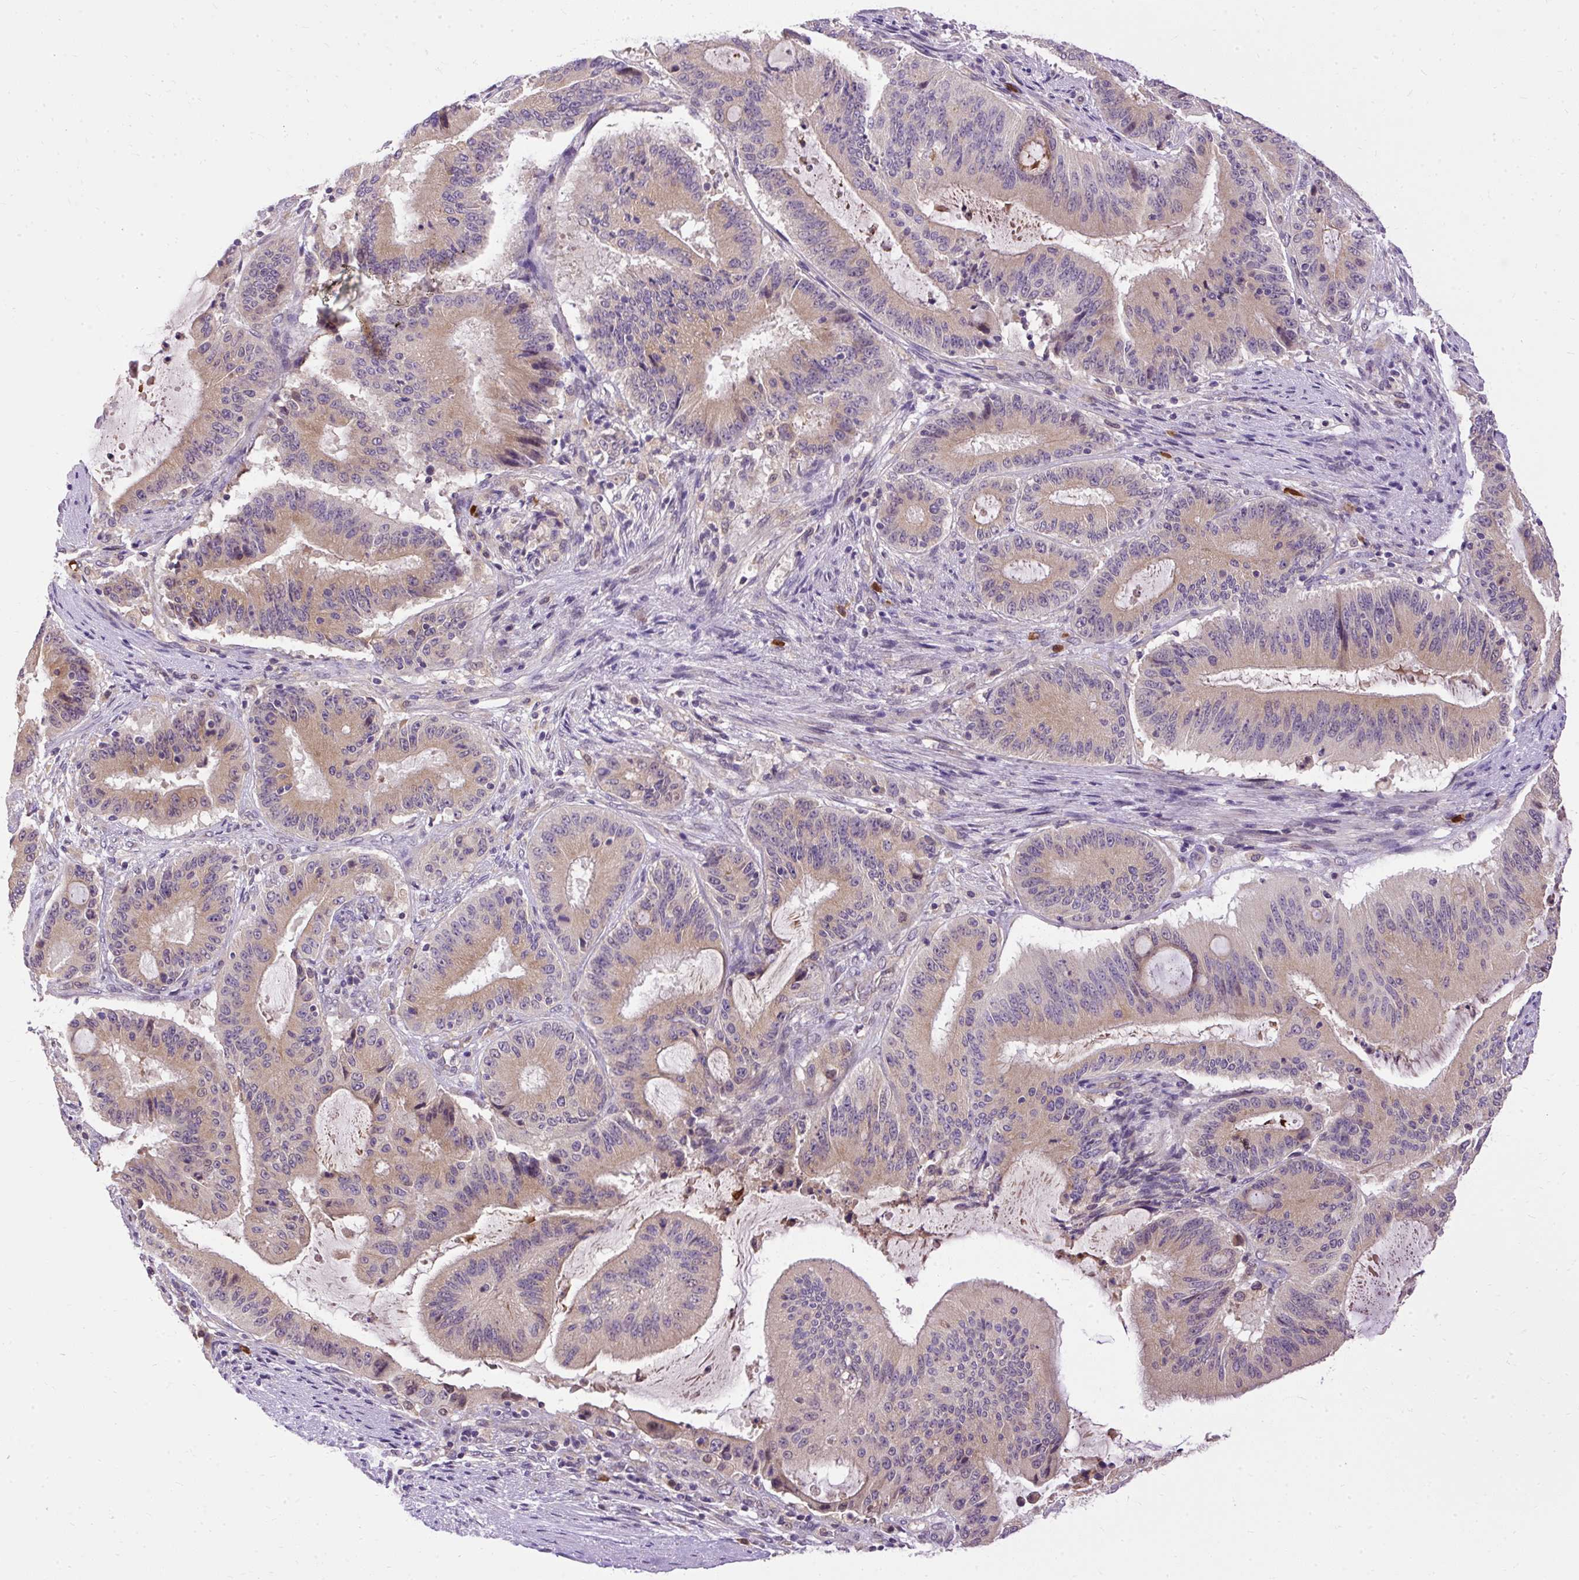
{"staining": {"intensity": "weak", "quantity": "25%-75%", "location": "cytoplasmic/membranous"}, "tissue": "liver cancer", "cell_type": "Tumor cells", "image_type": "cancer", "snomed": [{"axis": "morphology", "description": "Normal tissue, NOS"}, {"axis": "morphology", "description": "Cholangiocarcinoma"}, {"axis": "topography", "description": "Liver"}, {"axis": "topography", "description": "Peripheral nerve tissue"}], "caption": "Cholangiocarcinoma (liver) was stained to show a protein in brown. There is low levels of weak cytoplasmic/membranous expression in approximately 25%-75% of tumor cells. Nuclei are stained in blue.", "gene": "CTTNBP2", "patient": {"sex": "female", "age": 73}}